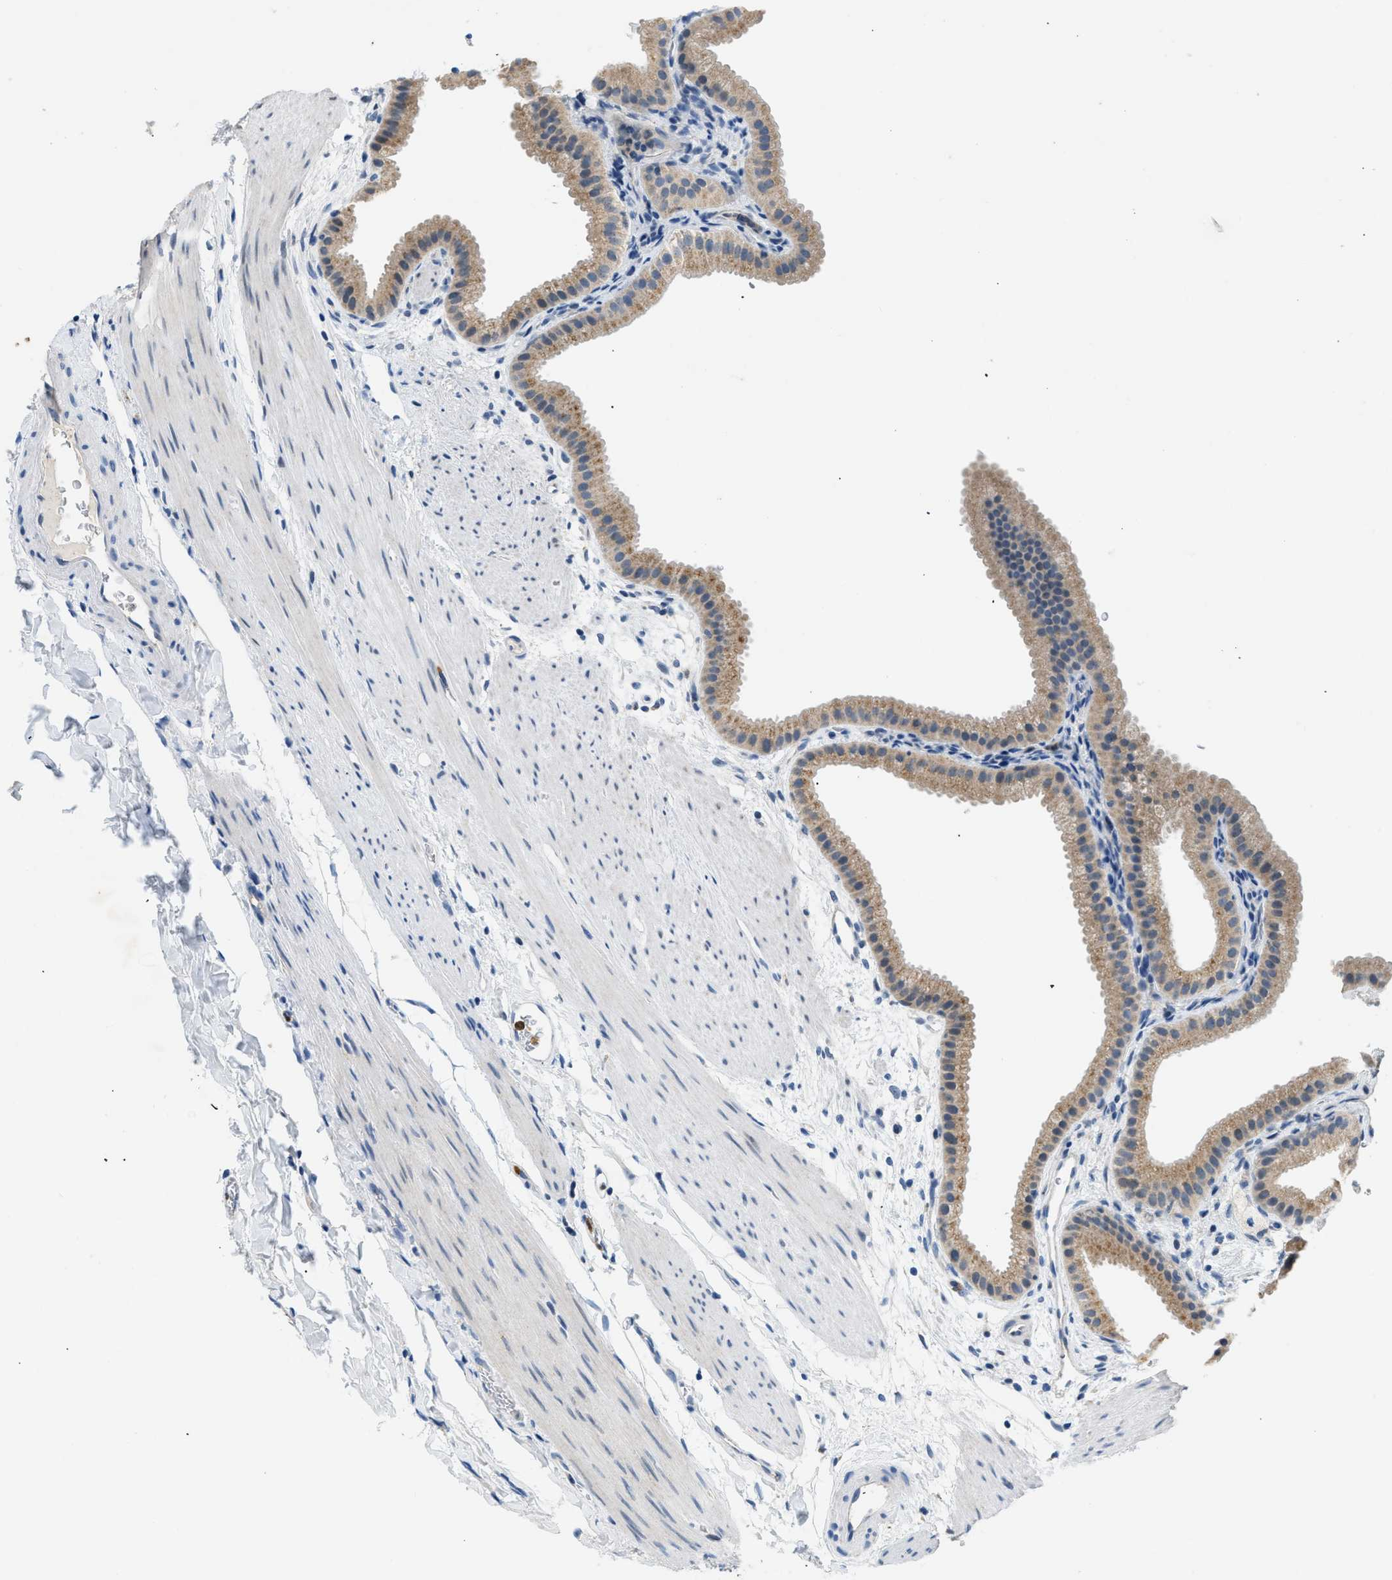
{"staining": {"intensity": "moderate", "quantity": ">75%", "location": "cytoplasmic/membranous"}, "tissue": "gallbladder", "cell_type": "Glandular cells", "image_type": "normal", "snomed": [{"axis": "morphology", "description": "Normal tissue, NOS"}, {"axis": "topography", "description": "Gallbladder"}], "caption": "IHC of benign human gallbladder exhibits medium levels of moderate cytoplasmic/membranous staining in approximately >75% of glandular cells.", "gene": "TOMM34", "patient": {"sex": "female", "age": 64}}